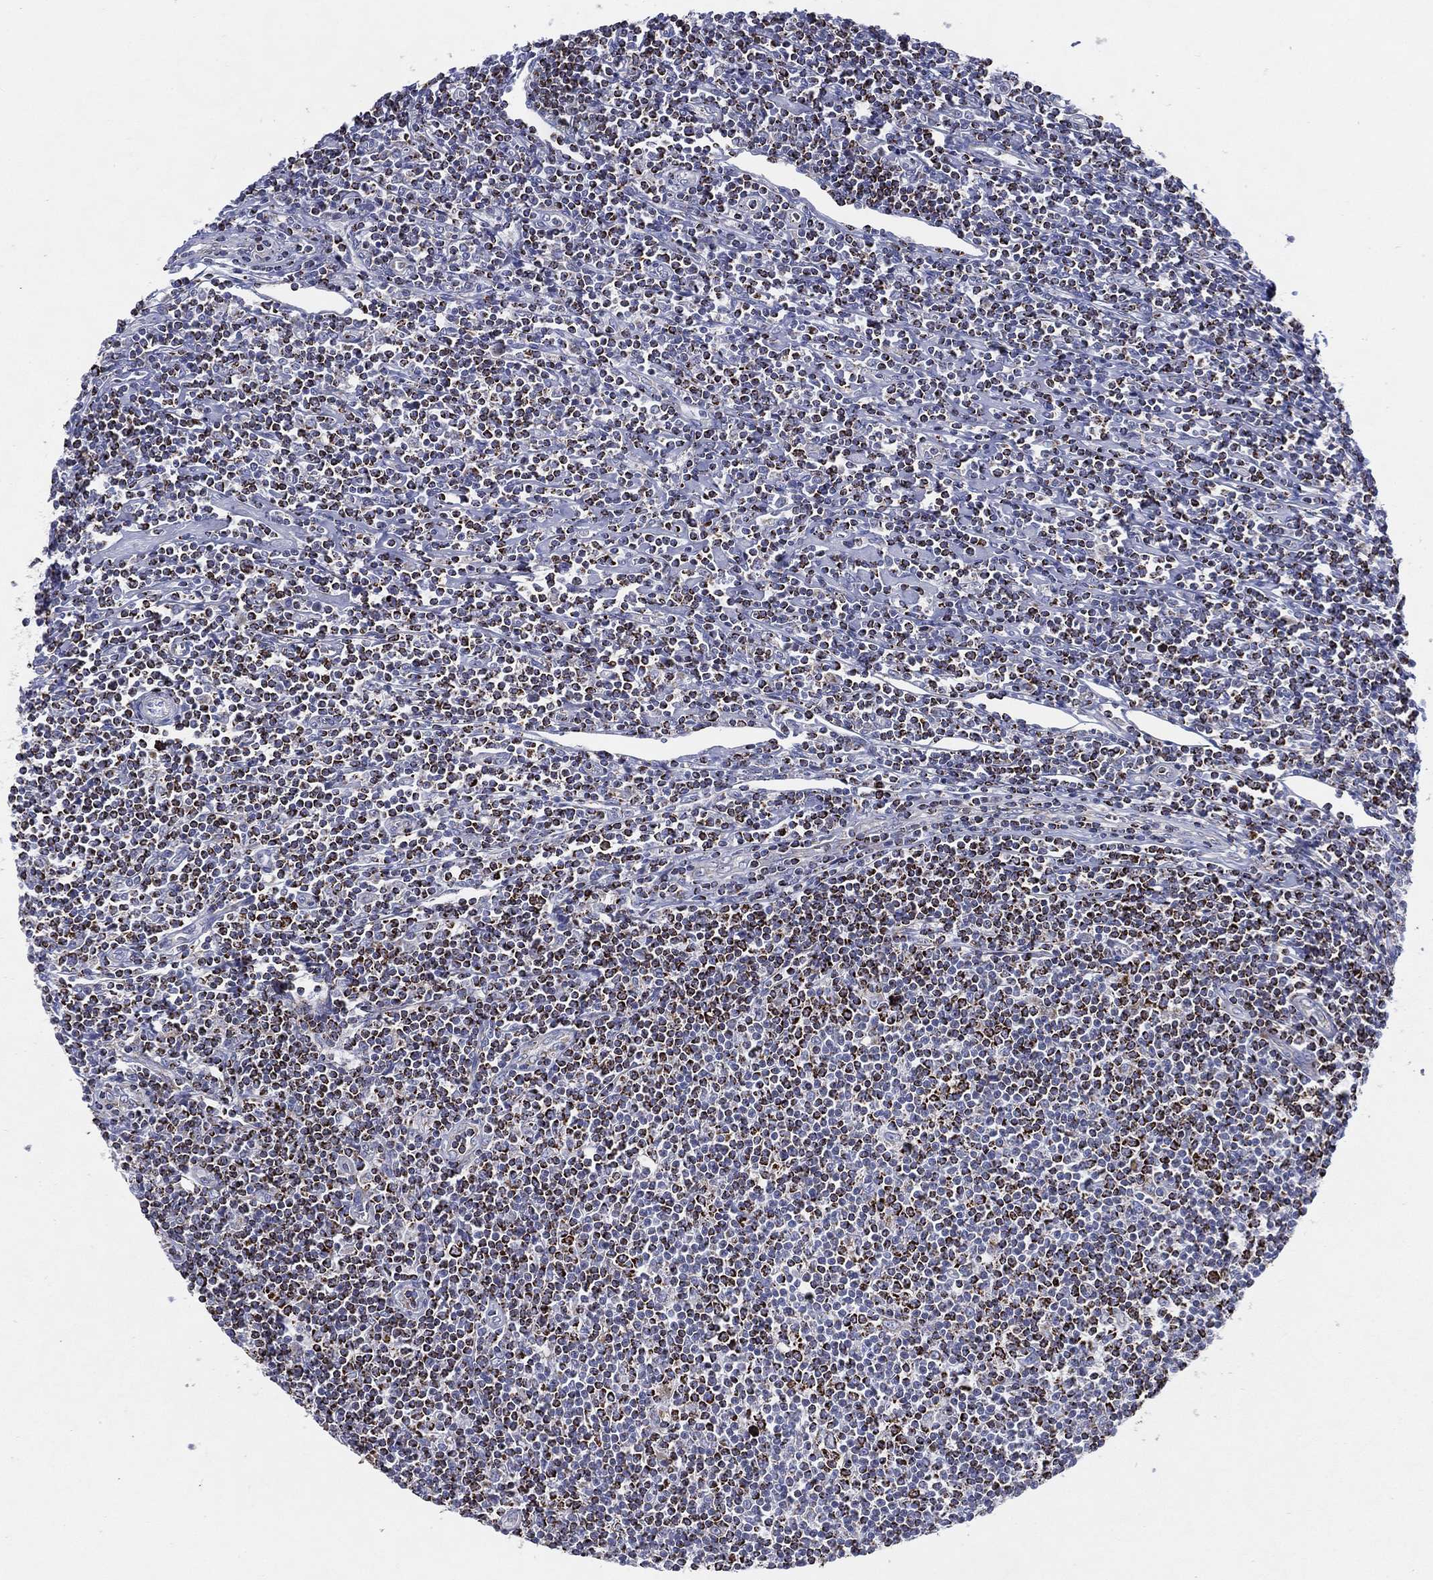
{"staining": {"intensity": "negative", "quantity": "none", "location": "none"}, "tissue": "lymphoma", "cell_type": "Tumor cells", "image_type": "cancer", "snomed": [{"axis": "morphology", "description": "Hodgkin's disease, NOS"}, {"axis": "topography", "description": "Lymph node"}], "caption": "The immunohistochemistry image has no significant staining in tumor cells of lymphoma tissue.", "gene": "SFXN1", "patient": {"sex": "male", "age": 40}}